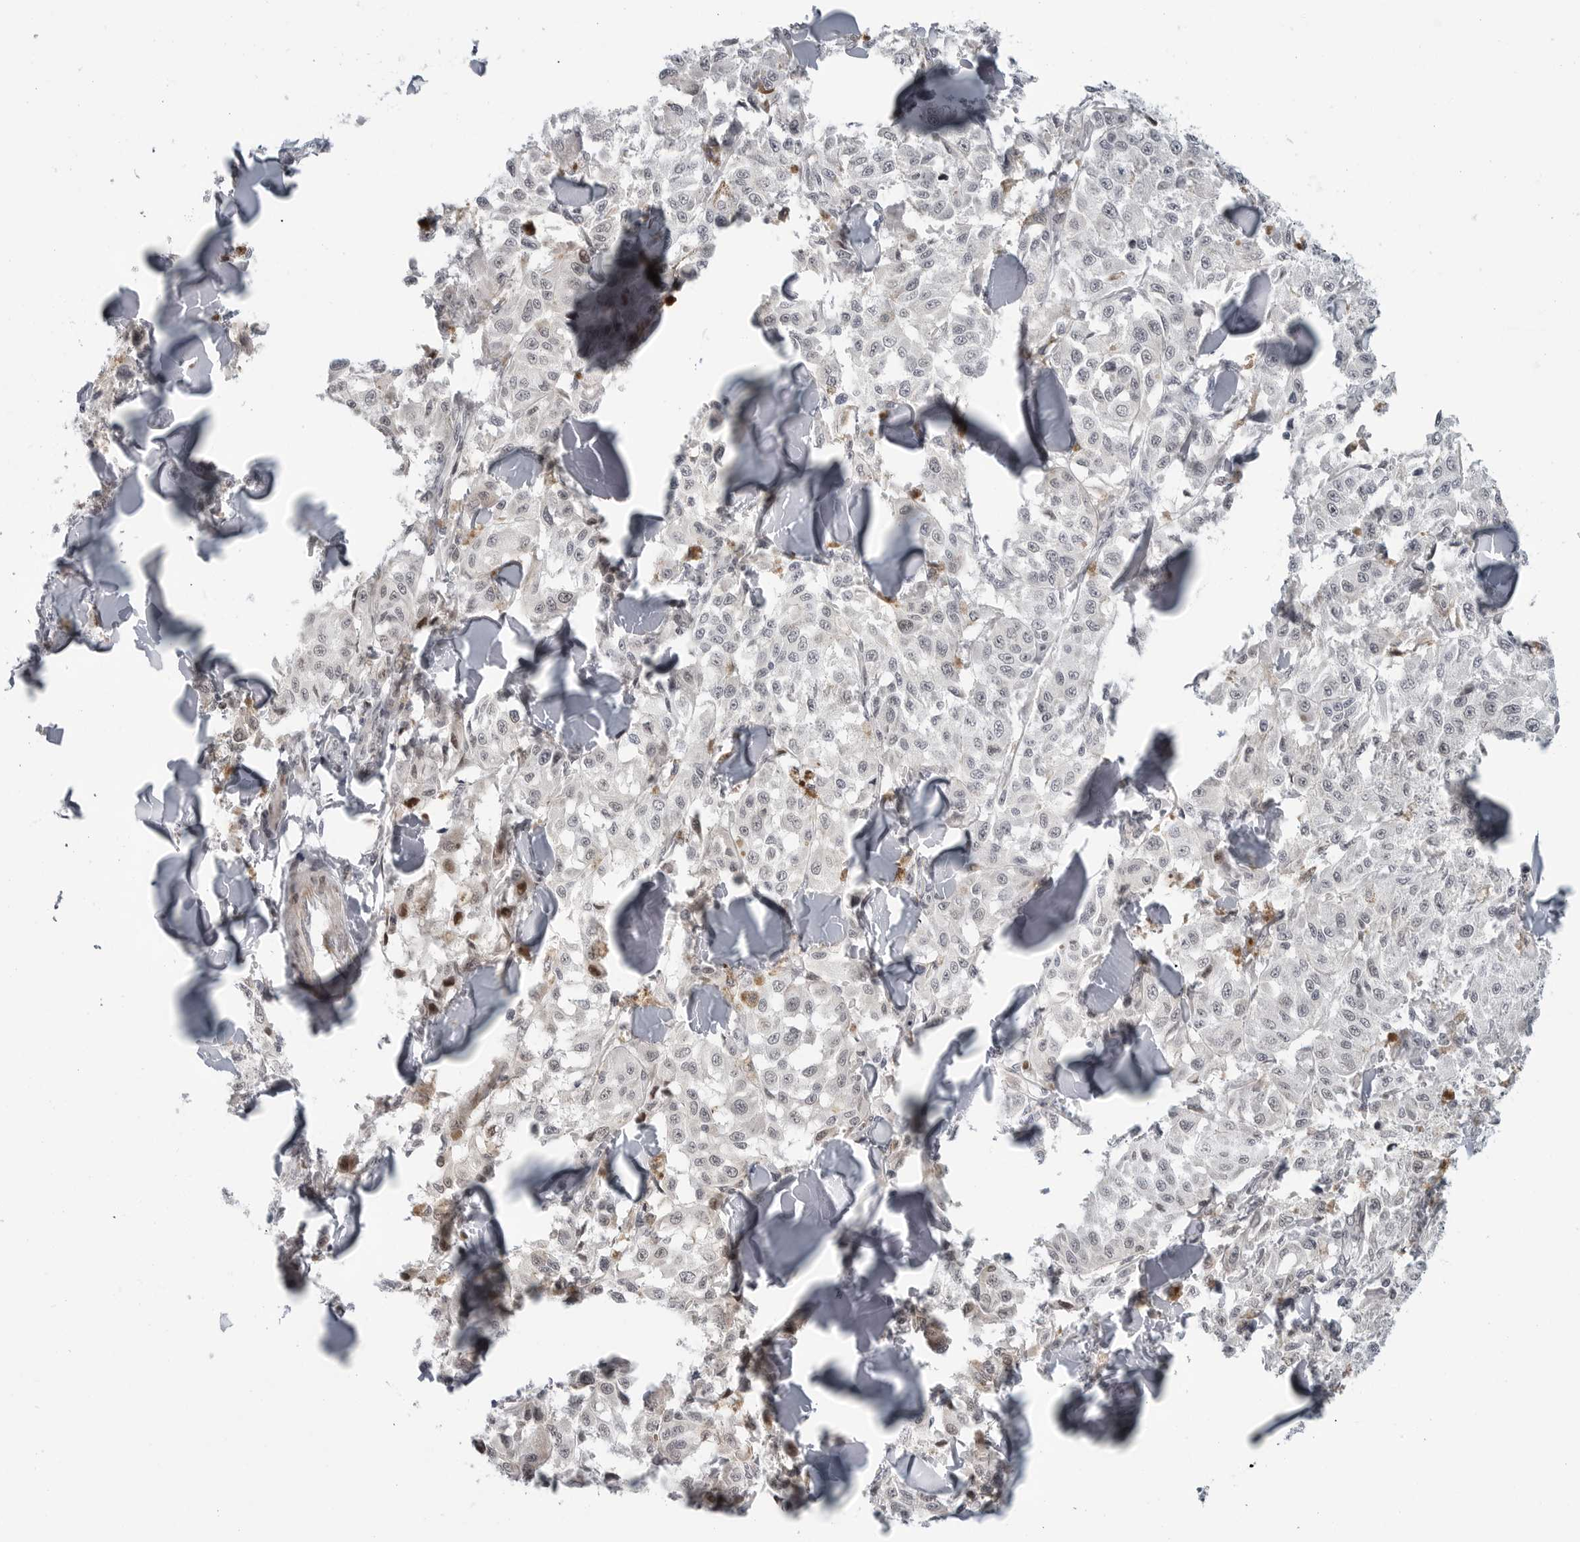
{"staining": {"intensity": "negative", "quantity": "none", "location": "none"}, "tissue": "melanoma", "cell_type": "Tumor cells", "image_type": "cancer", "snomed": [{"axis": "morphology", "description": "Malignant melanoma, NOS"}, {"axis": "topography", "description": "Skin"}], "caption": "A high-resolution image shows immunohistochemistry staining of malignant melanoma, which displays no significant positivity in tumor cells.", "gene": "FAM135B", "patient": {"sex": "female", "age": 64}}